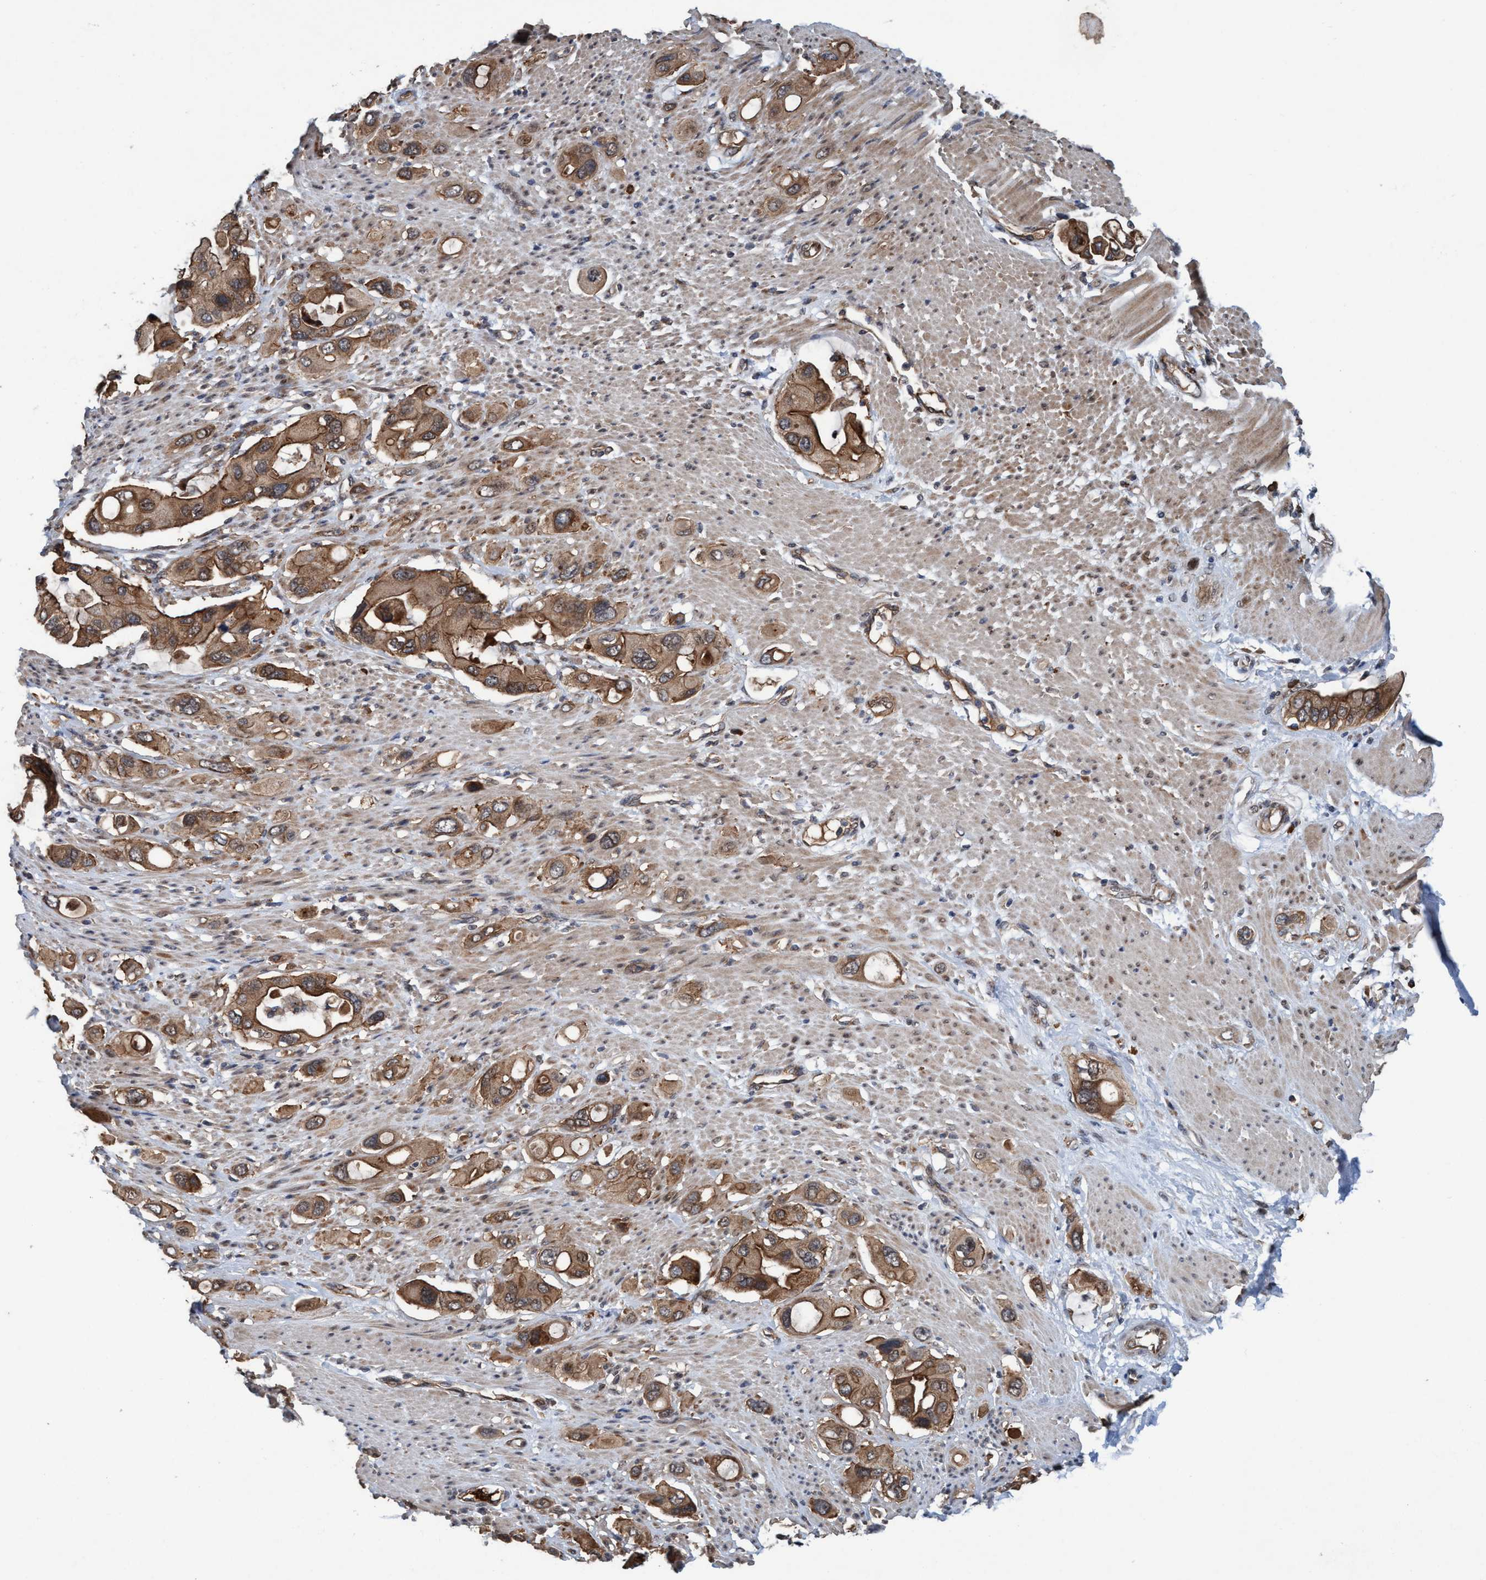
{"staining": {"intensity": "moderate", "quantity": ">75%", "location": "cytoplasmic/membranous"}, "tissue": "pancreatic cancer", "cell_type": "Tumor cells", "image_type": "cancer", "snomed": [{"axis": "morphology", "description": "Adenocarcinoma, NOS"}, {"axis": "topography", "description": "Pancreas"}], "caption": "This micrograph demonstrates IHC staining of human adenocarcinoma (pancreatic), with medium moderate cytoplasmic/membranous positivity in about >75% of tumor cells.", "gene": "TRIM65", "patient": {"sex": "female", "age": 56}}